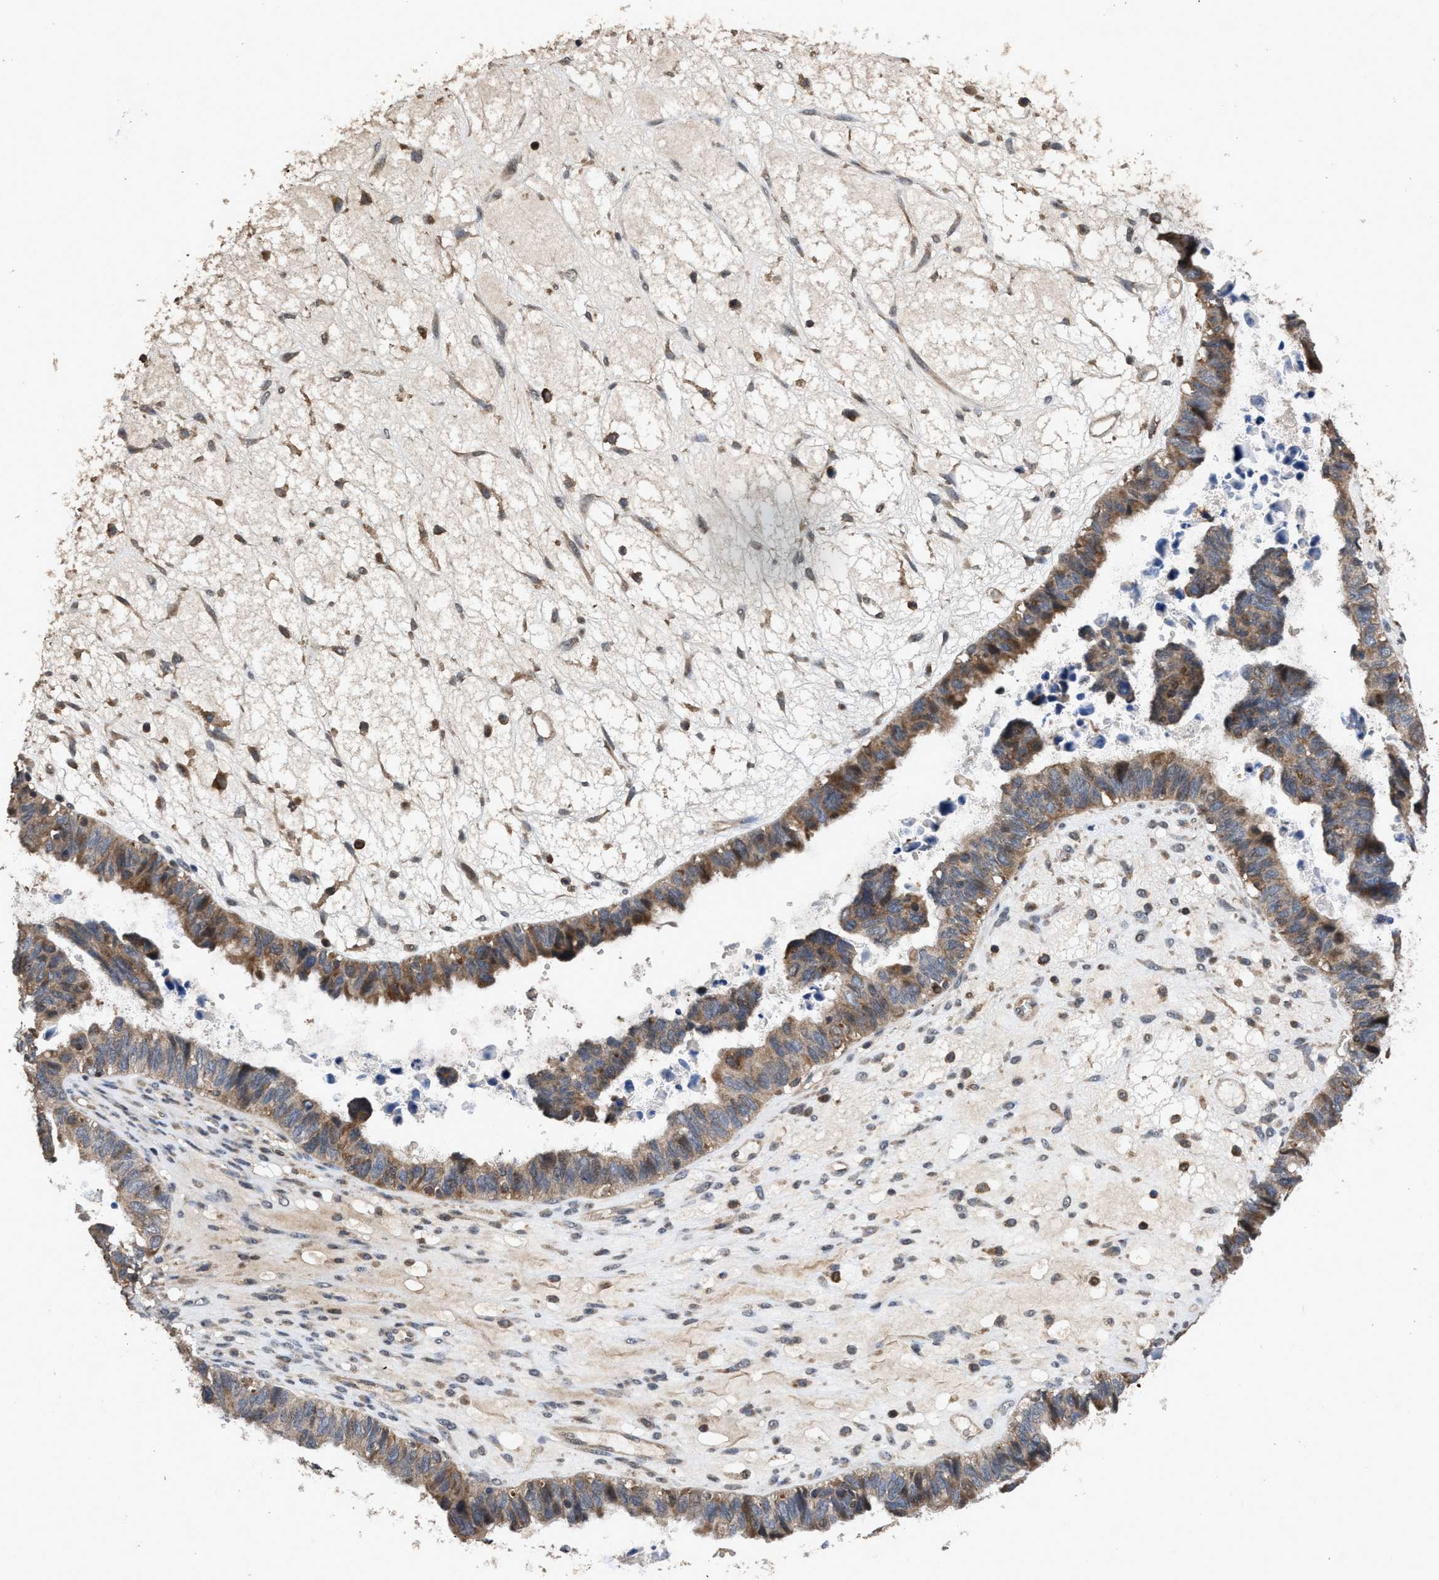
{"staining": {"intensity": "moderate", "quantity": "25%-75%", "location": "cytoplasmic/membranous"}, "tissue": "ovarian cancer", "cell_type": "Tumor cells", "image_type": "cancer", "snomed": [{"axis": "morphology", "description": "Cystadenocarcinoma, serous, NOS"}, {"axis": "topography", "description": "Ovary"}], "caption": "Brown immunohistochemical staining in human serous cystadenocarcinoma (ovarian) demonstrates moderate cytoplasmic/membranous staining in about 25%-75% of tumor cells. (brown staining indicates protein expression, while blue staining denotes nuclei).", "gene": "TDRKH", "patient": {"sex": "female", "age": 79}}